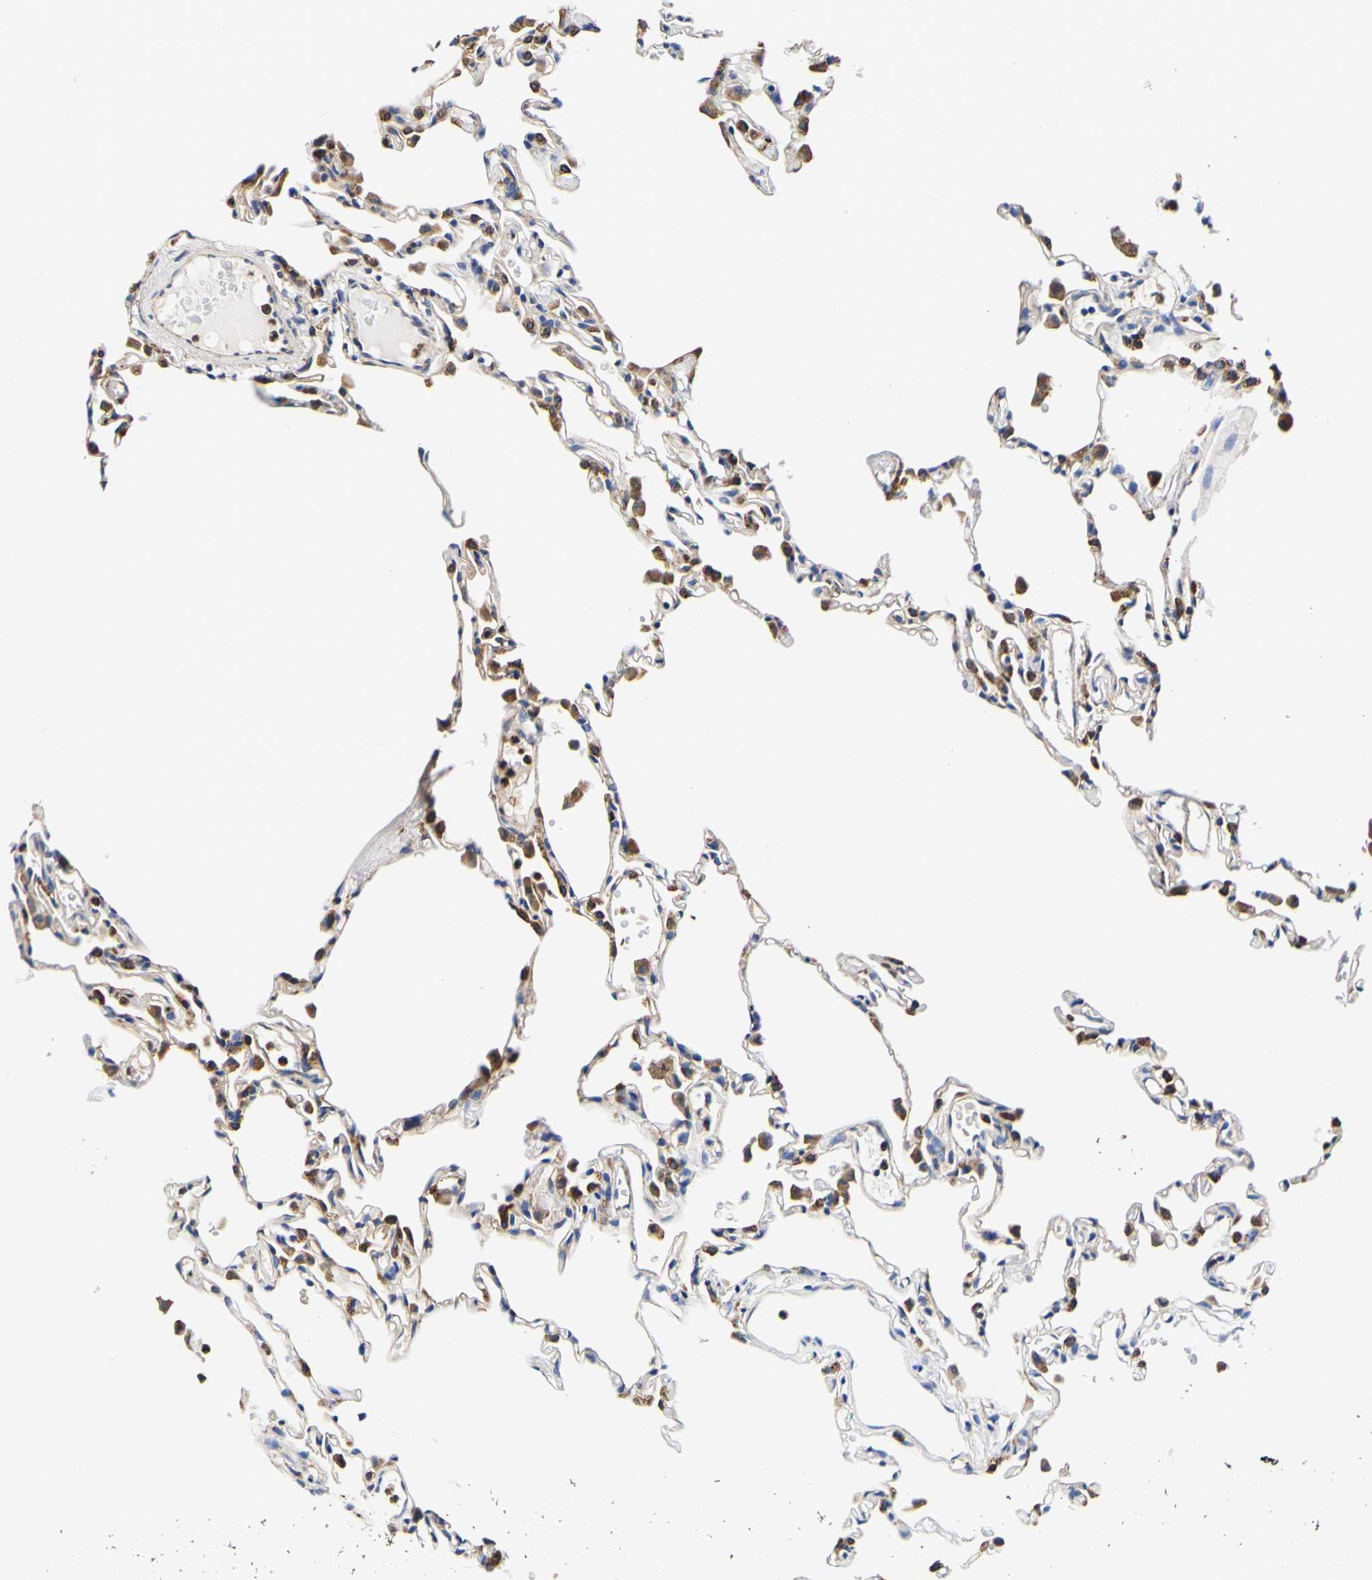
{"staining": {"intensity": "moderate", "quantity": "<25%", "location": "cytoplasmic/membranous"}, "tissue": "lung", "cell_type": "Alveolar cells", "image_type": "normal", "snomed": [{"axis": "morphology", "description": "Normal tissue, NOS"}, {"axis": "topography", "description": "Lung"}], "caption": "Approximately <25% of alveolar cells in normal human lung reveal moderate cytoplasmic/membranous protein expression as visualized by brown immunohistochemical staining.", "gene": "P4HB", "patient": {"sex": "female", "age": 49}}